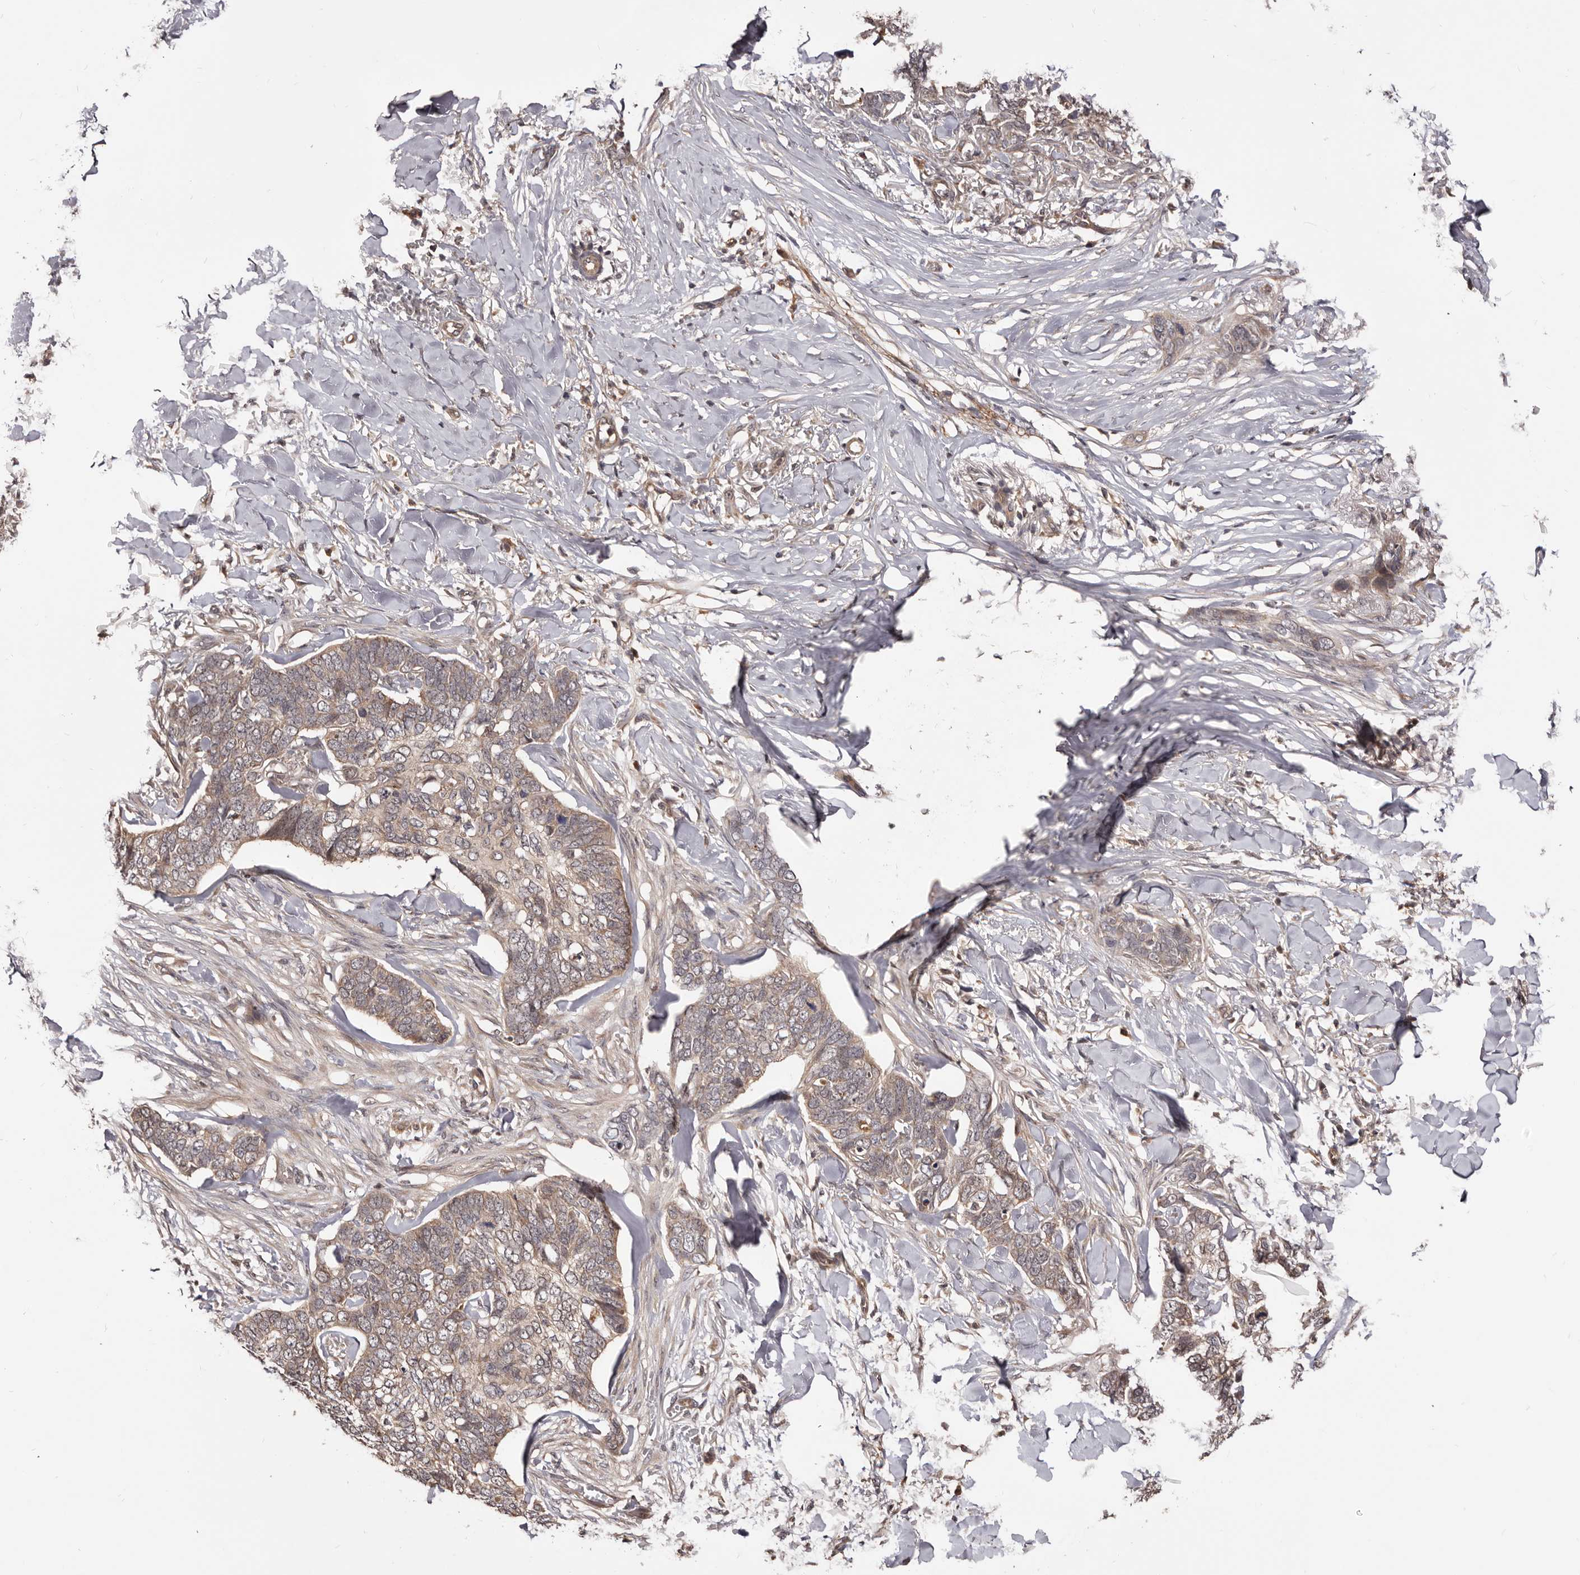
{"staining": {"intensity": "weak", "quantity": ">75%", "location": "cytoplasmic/membranous"}, "tissue": "skin cancer", "cell_type": "Tumor cells", "image_type": "cancer", "snomed": [{"axis": "morphology", "description": "Normal tissue, NOS"}, {"axis": "morphology", "description": "Basal cell carcinoma"}, {"axis": "topography", "description": "Skin"}], "caption": "Protein expression by IHC shows weak cytoplasmic/membranous positivity in about >75% of tumor cells in skin basal cell carcinoma.", "gene": "MDP1", "patient": {"sex": "male", "age": 77}}